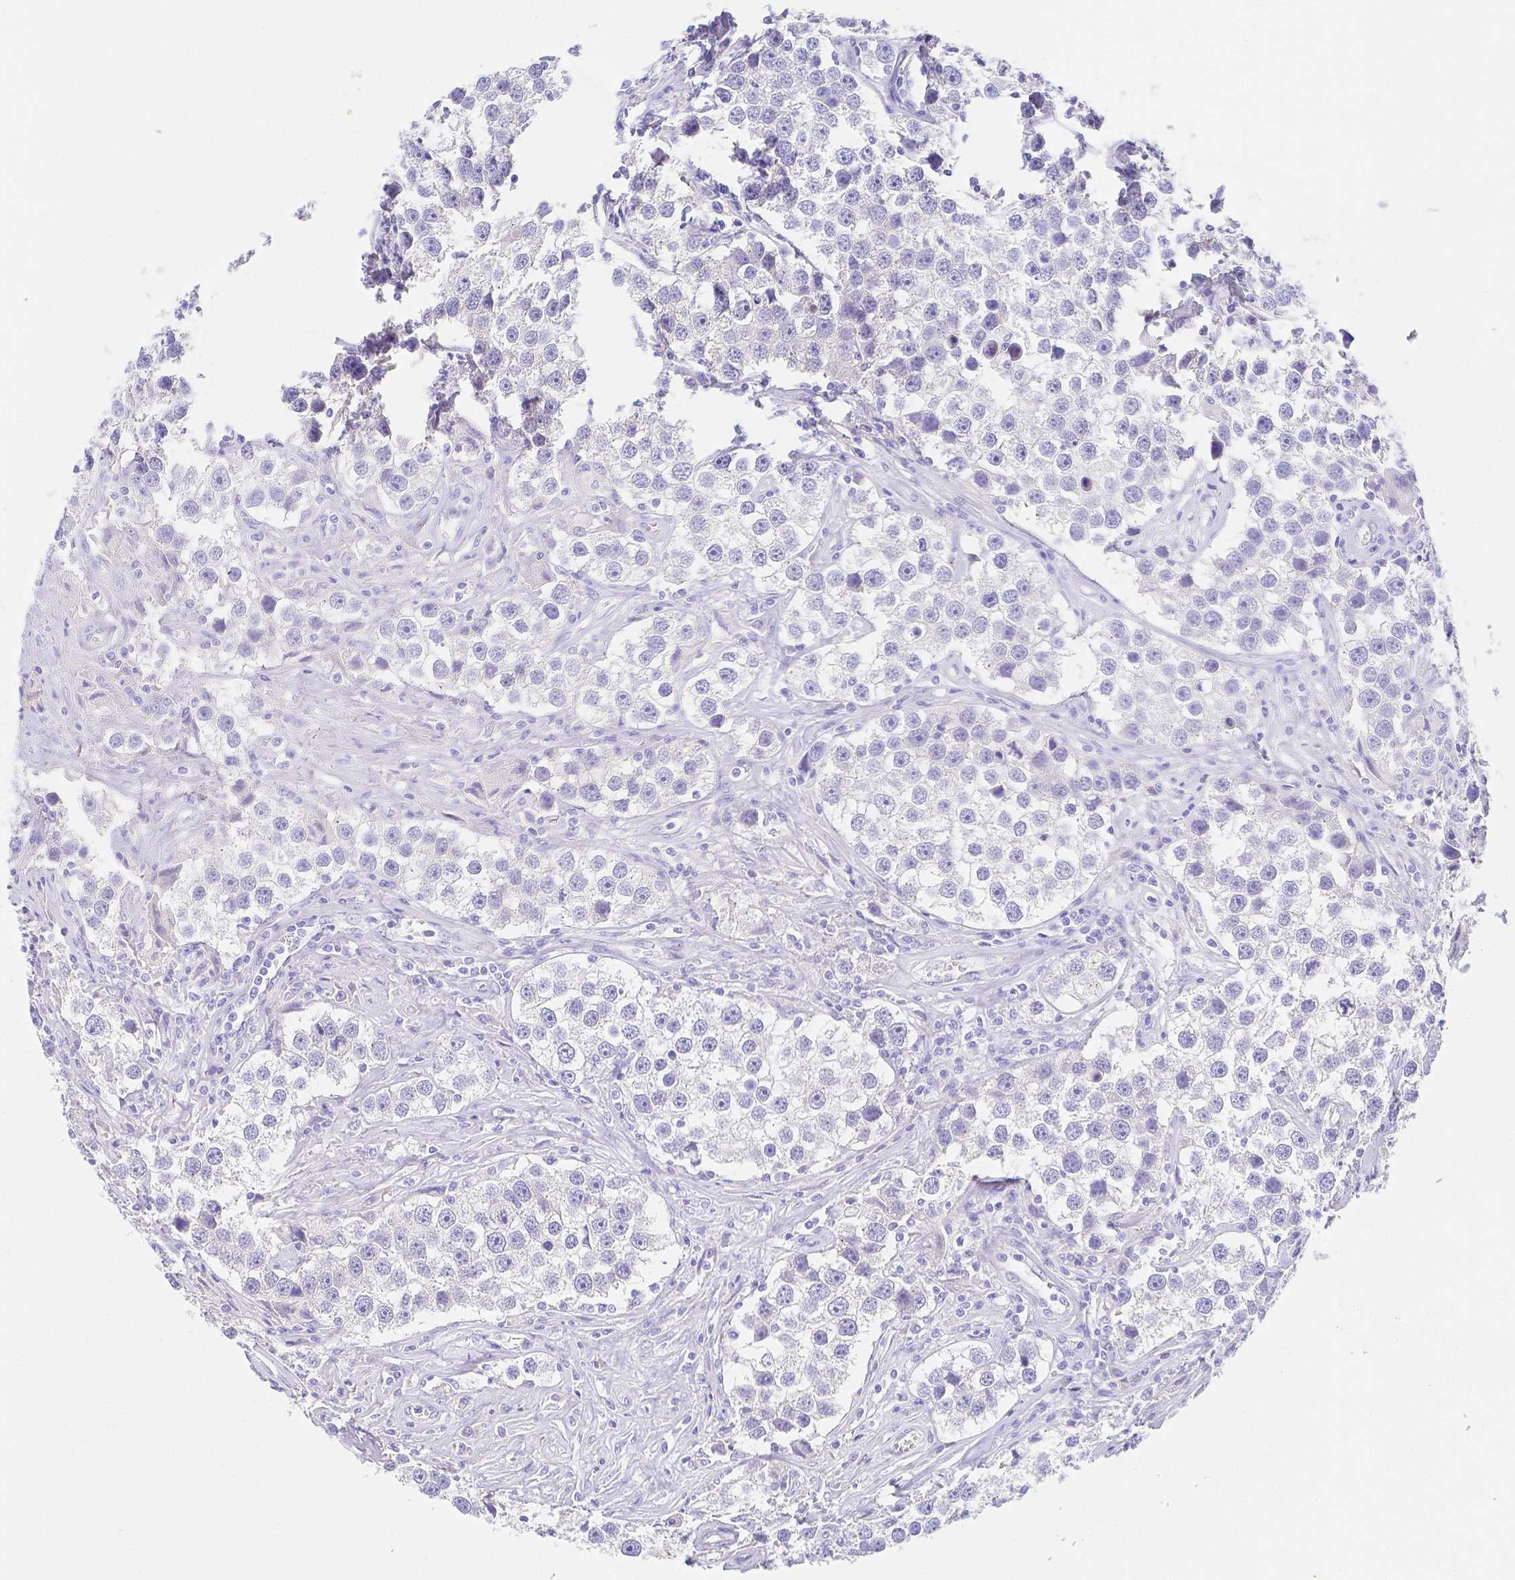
{"staining": {"intensity": "negative", "quantity": "none", "location": "none"}, "tissue": "testis cancer", "cell_type": "Tumor cells", "image_type": "cancer", "snomed": [{"axis": "morphology", "description": "Seminoma, NOS"}, {"axis": "topography", "description": "Testis"}], "caption": "This is a histopathology image of IHC staining of testis cancer, which shows no positivity in tumor cells.", "gene": "ZG16B", "patient": {"sex": "male", "age": 49}}